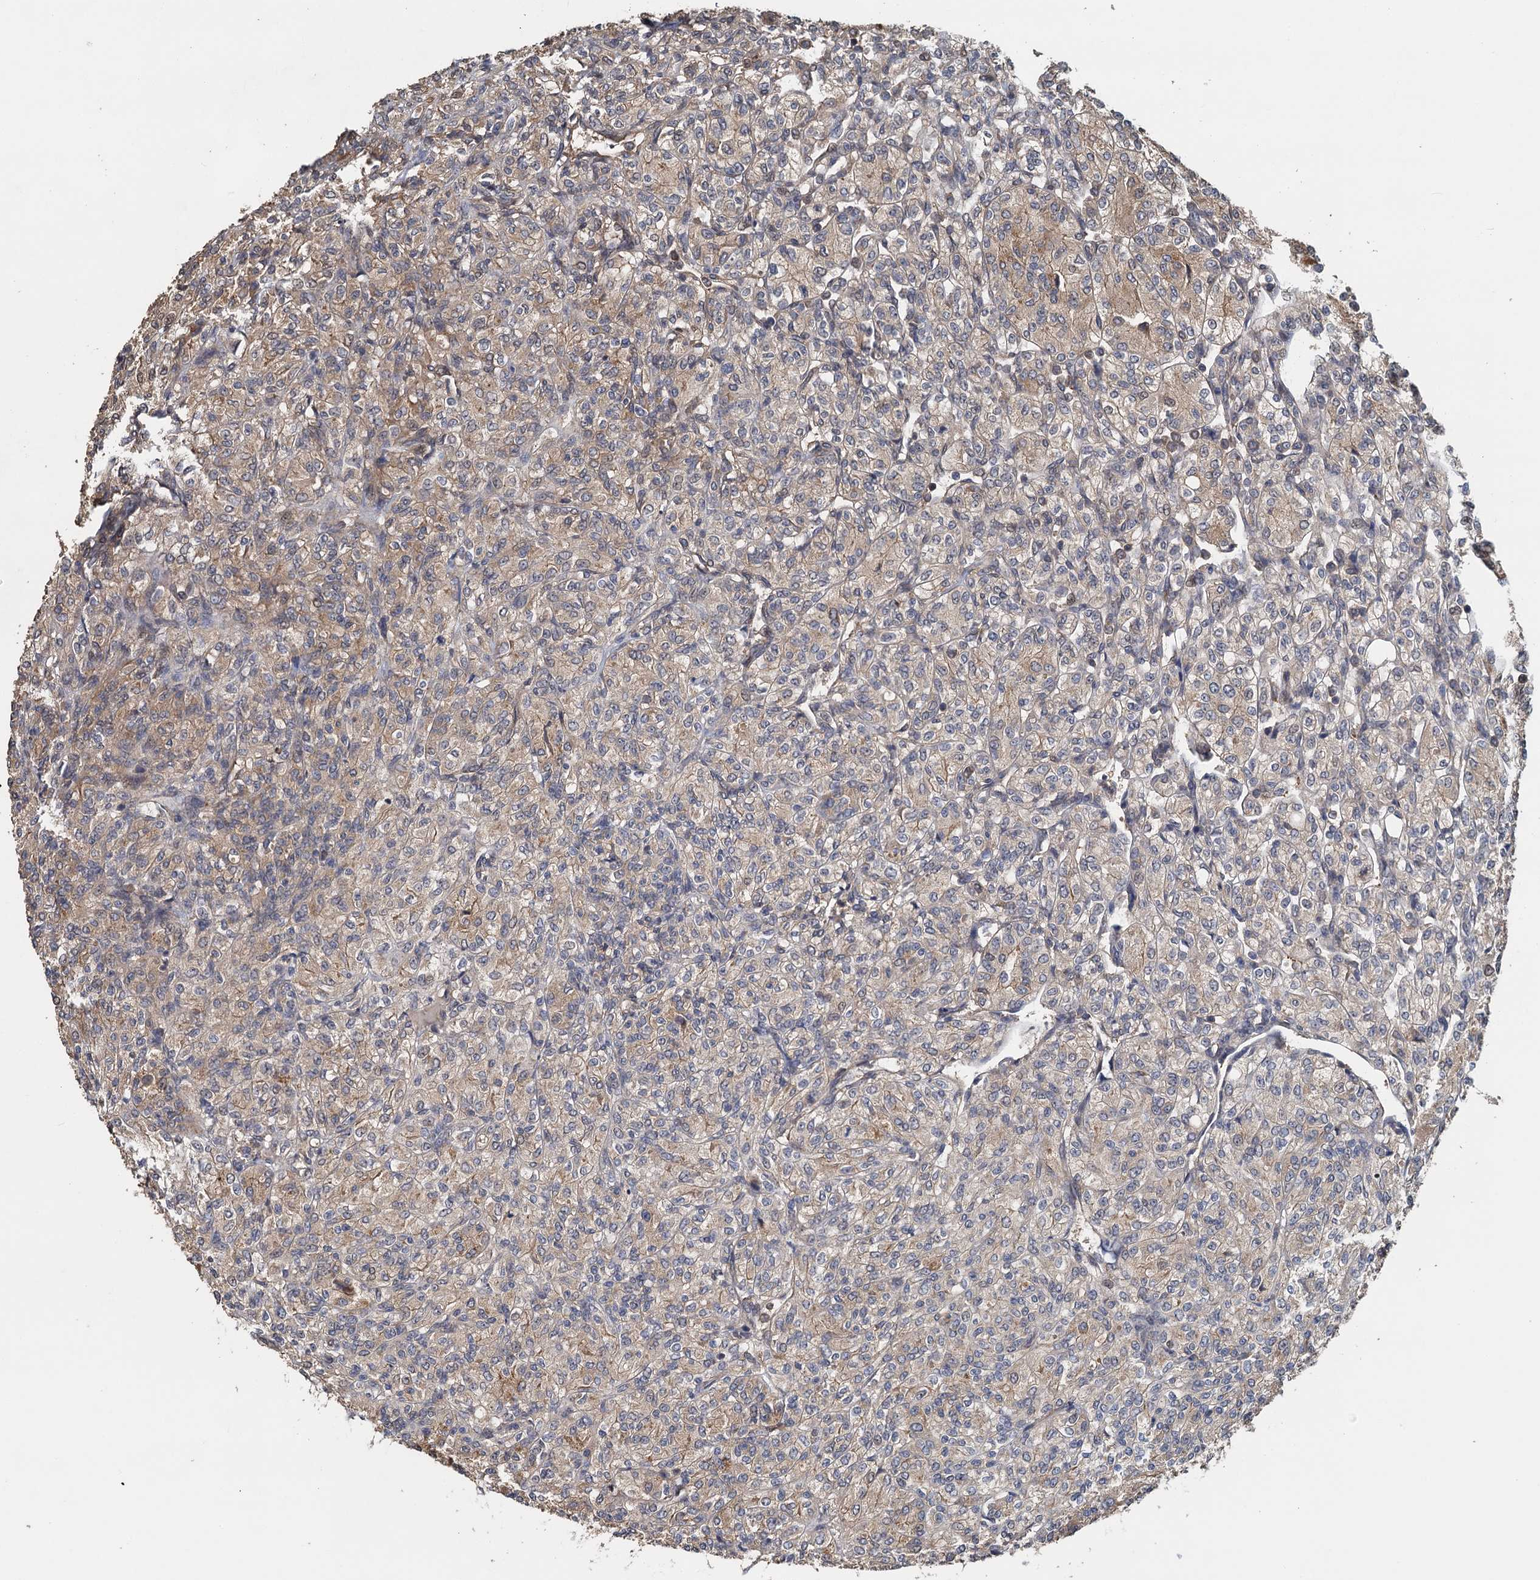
{"staining": {"intensity": "weak", "quantity": "25%-75%", "location": "cytoplasmic/membranous"}, "tissue": "renal cancer", "cell_type": "Tumor cells", "image_type": "cancer", "snomed": [{"axis": "morphology", "description": "Adenocarcinoma, NOS"}, {"axis": "topography", "description": "Kidney"}], "caption": "Protein staining by immunohistochemistry shows weak cytoplasmic/membranous expression in approximately 25%-75% of tumor cells in renal adenocarcinoma.", "gene": "MEAK7", "patient": {"sex": "male", "age": 77}}